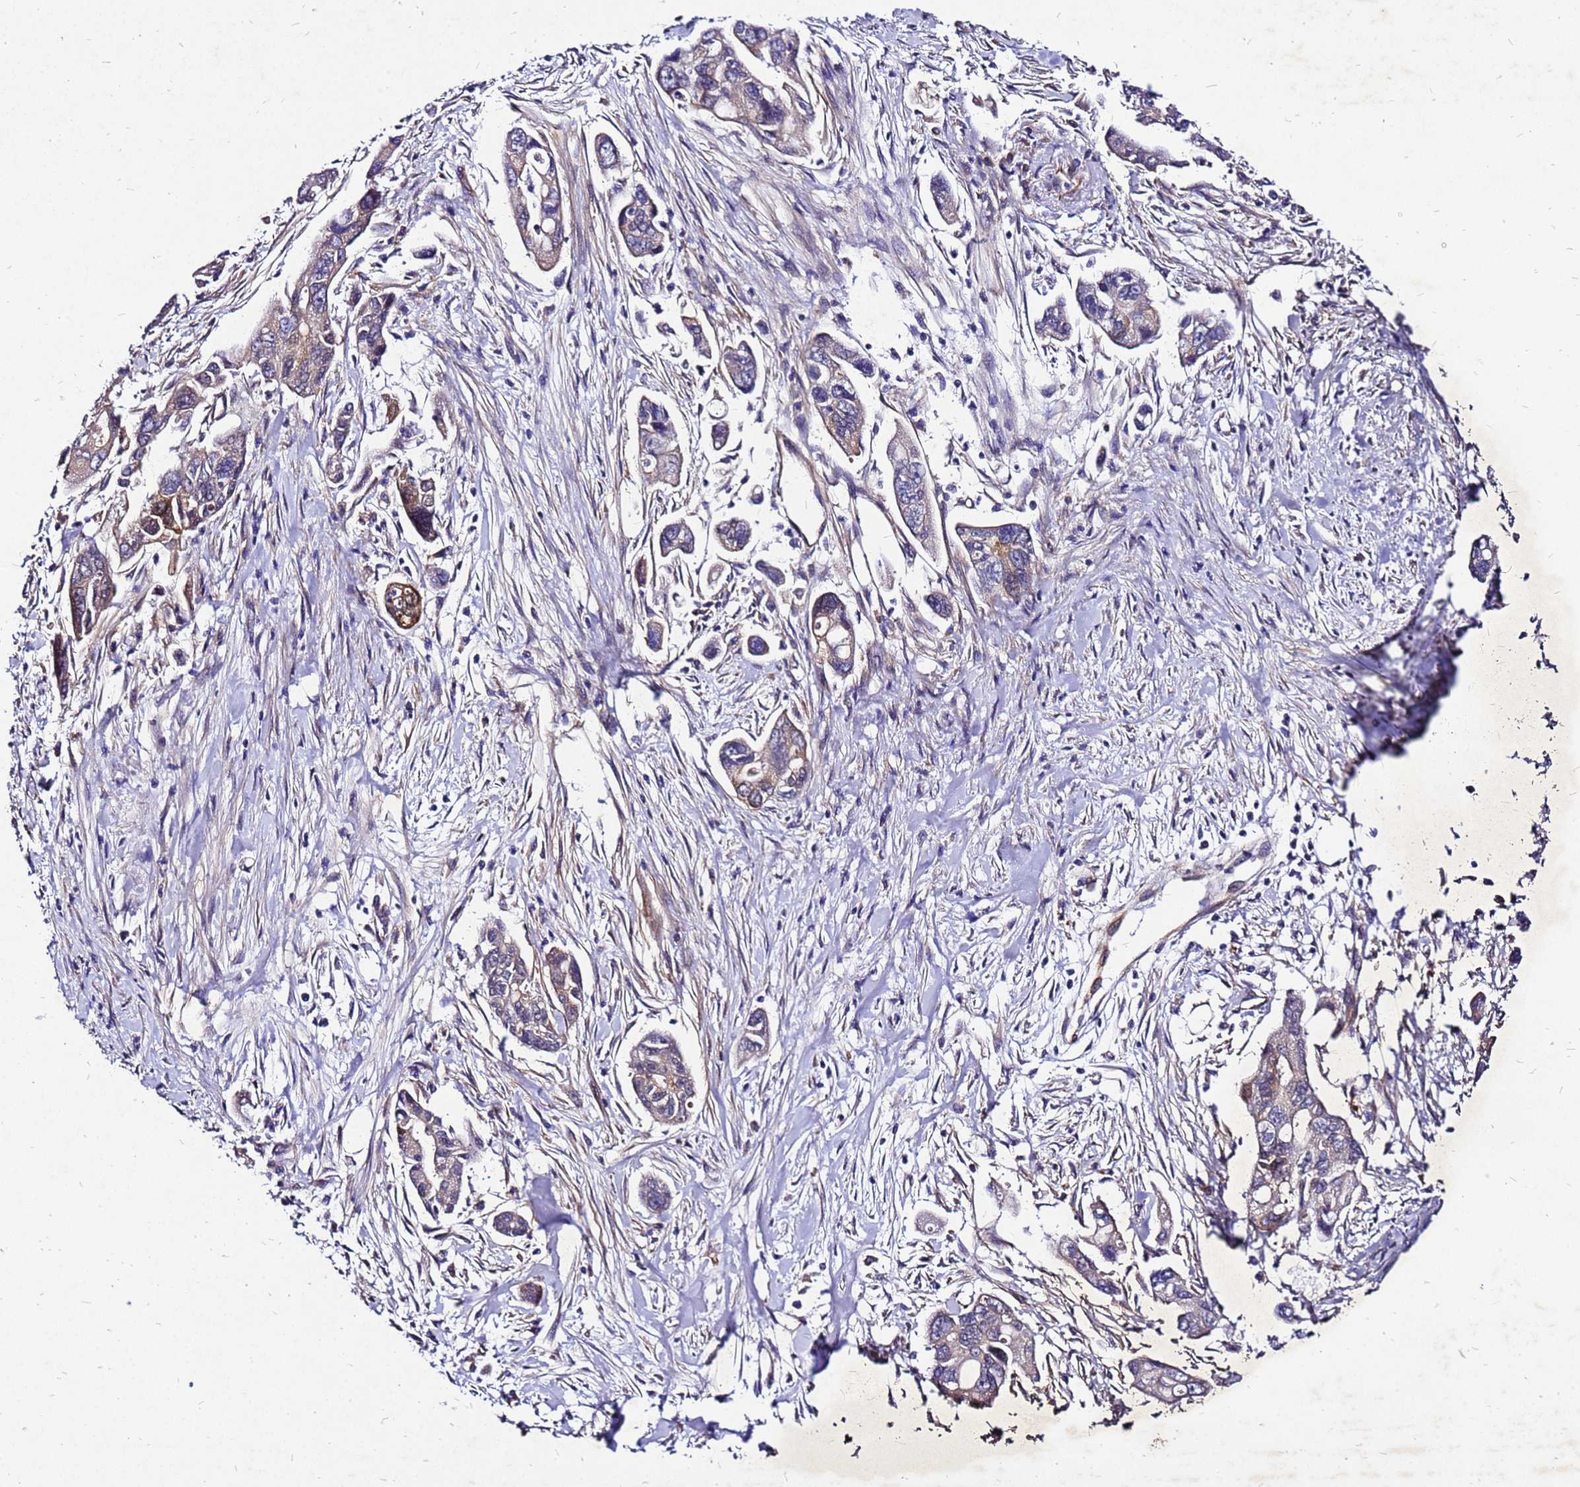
{"staining": {"intensity": "weak", "quantity": "25%-75%", "location": "cytoplasmic/membranous"}, "tissue": "pancreatic cancer", "cell_type": "Tumor cells", "image_type": "cancer", "snomed": [{"axis": "morphology", "description": "Adenocarcinoma, NOS"}, {"axis": "topography", "description": "Pancreas"}], "caption": "There is low levels of weak cytoplasmic/membranous staining in tumor cells of pancreatic cancer (adenocarcinoma), as demonstrated by immunohistochemical staining (brown color).", "gene": "DUSP23", "patient": {"sex": "male", "age": 70}}